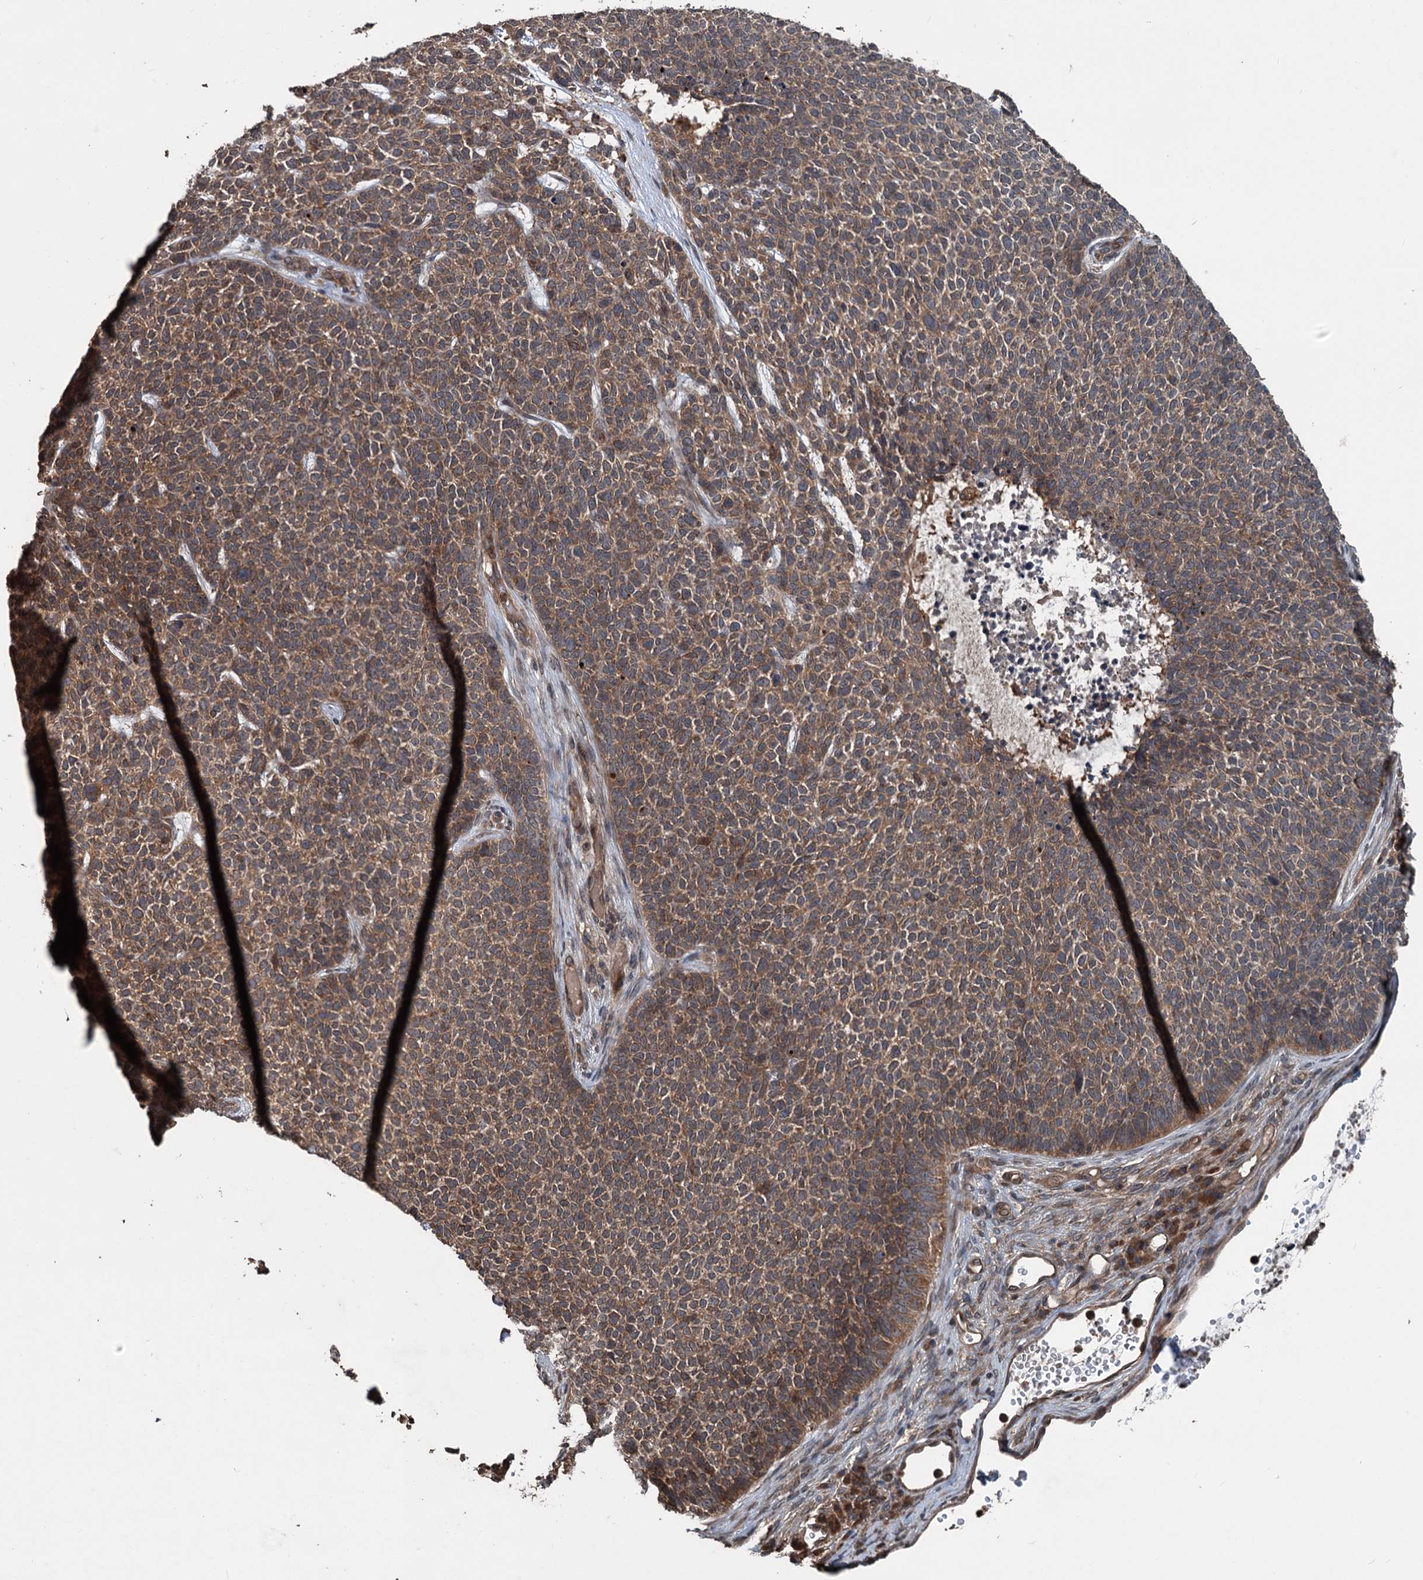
{"staining": {"intensity": "moderate", "quantity": ">75%", "location": "cytoplasmic/membranous"}, "tissue": "skin cancer", "cell_type": "Tumor cells", "image_type": "cancer", "snomed": [{"axis": "morphology", "description": "Basal cell carcinoma"}, {"axis": "topography", "description": "Skin"}], "caption": "Immunohistochemistry photomicrograph of skin cancer stained for a protein (brown), which exhibits medium levels of moderate cytoplasmic/membranous expression in approximately >75% of tumor cells.", "gene": "N4BP2L2", "patient": {"sex": "female", "age": 84}}